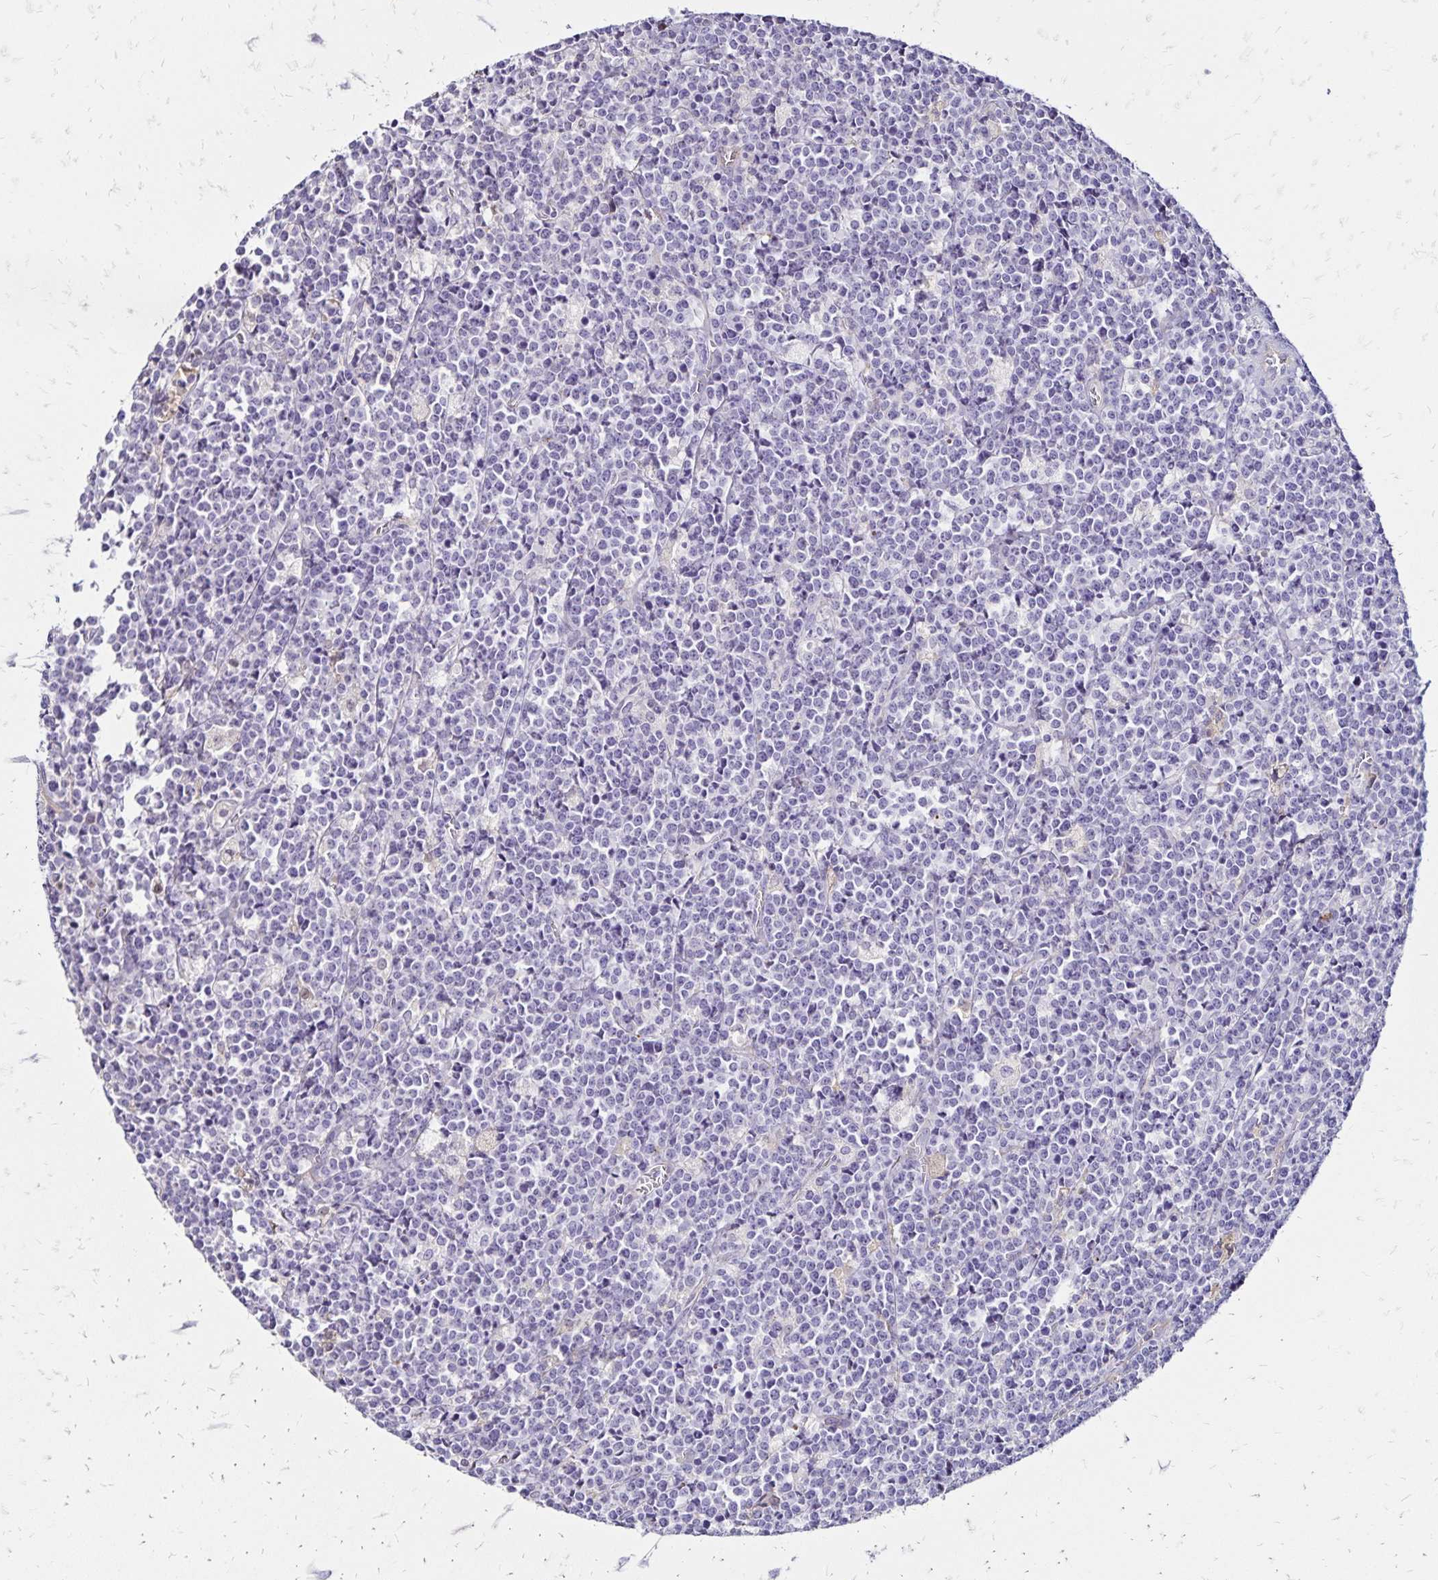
{"staining": {"intensity": "negative", "quantity": "none", "location": "none"}, "tissue": "lymphoma", "cell_type": "Tumor cells", "image_type": "cancer", "snomed": [{"axis": "morphology", "description": "Malignant lymphoma, non-Hodgkin's type, High grade"}, {"axis": "topography", "description": "Small intestine"}], "caption": "Lymphoma stained for a protein using IHC demonstrates no positivity tumor cells.", "gene": "KISS1", "patient": {"sex": "female", "age": 56}}